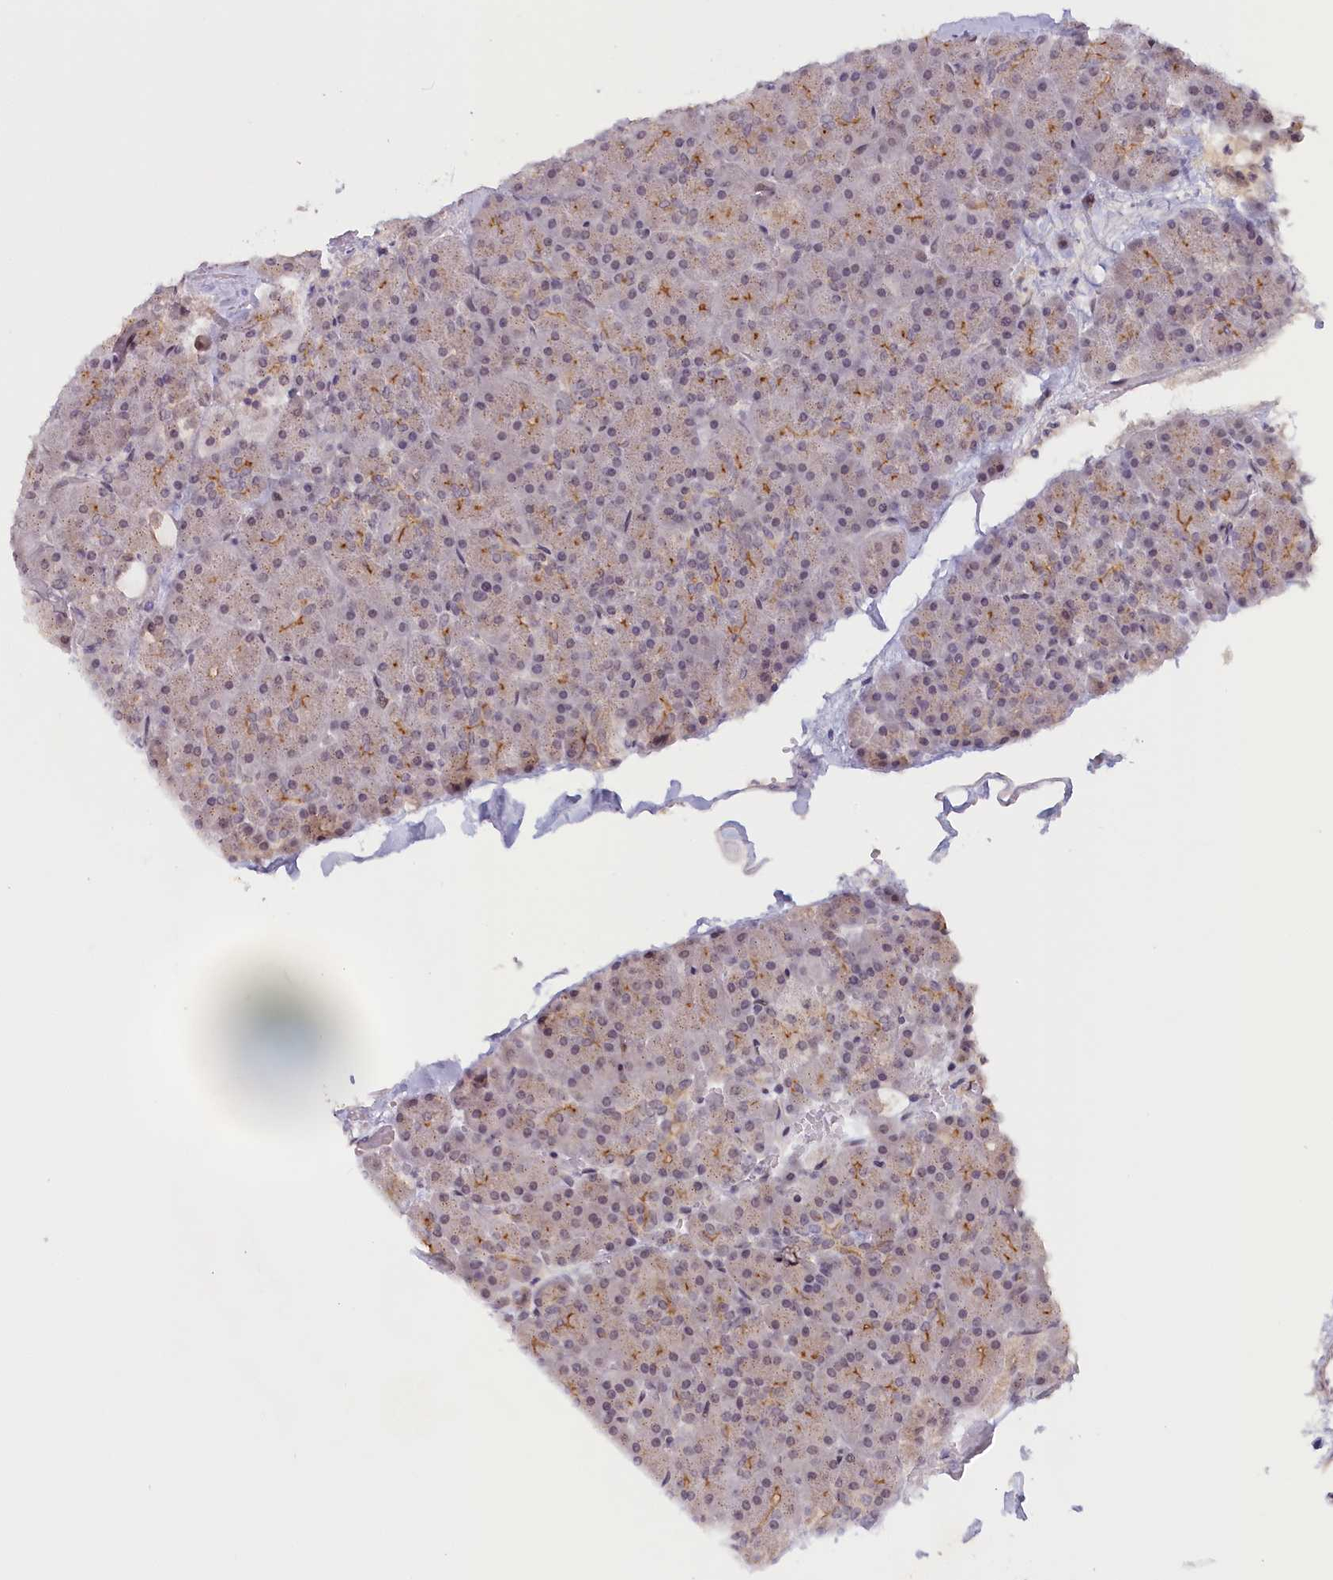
{"staining": {"intensity": "moderate", "quantity": "<25%", "location": "cytoplasmic/membranous"}, "tissue": "pancreas", "cell_type": "Exocrine glandular cells", "image_type": "normal", "snomed": [{"axis": "morphology", "description": "Normal tissue, NOS"}, {"axis": "topography", "description": "Pancreas"}], "caption": "Immunohistochemistry micrograph of benign pancreas stained for a protein (brown), which reveals low levels of moderate cytoplasmic/membranous positivity in approximately <25% of exocrine glandular cells.", "gene": "SEC31B", "patient": {"sex": "male", "age": 36}}